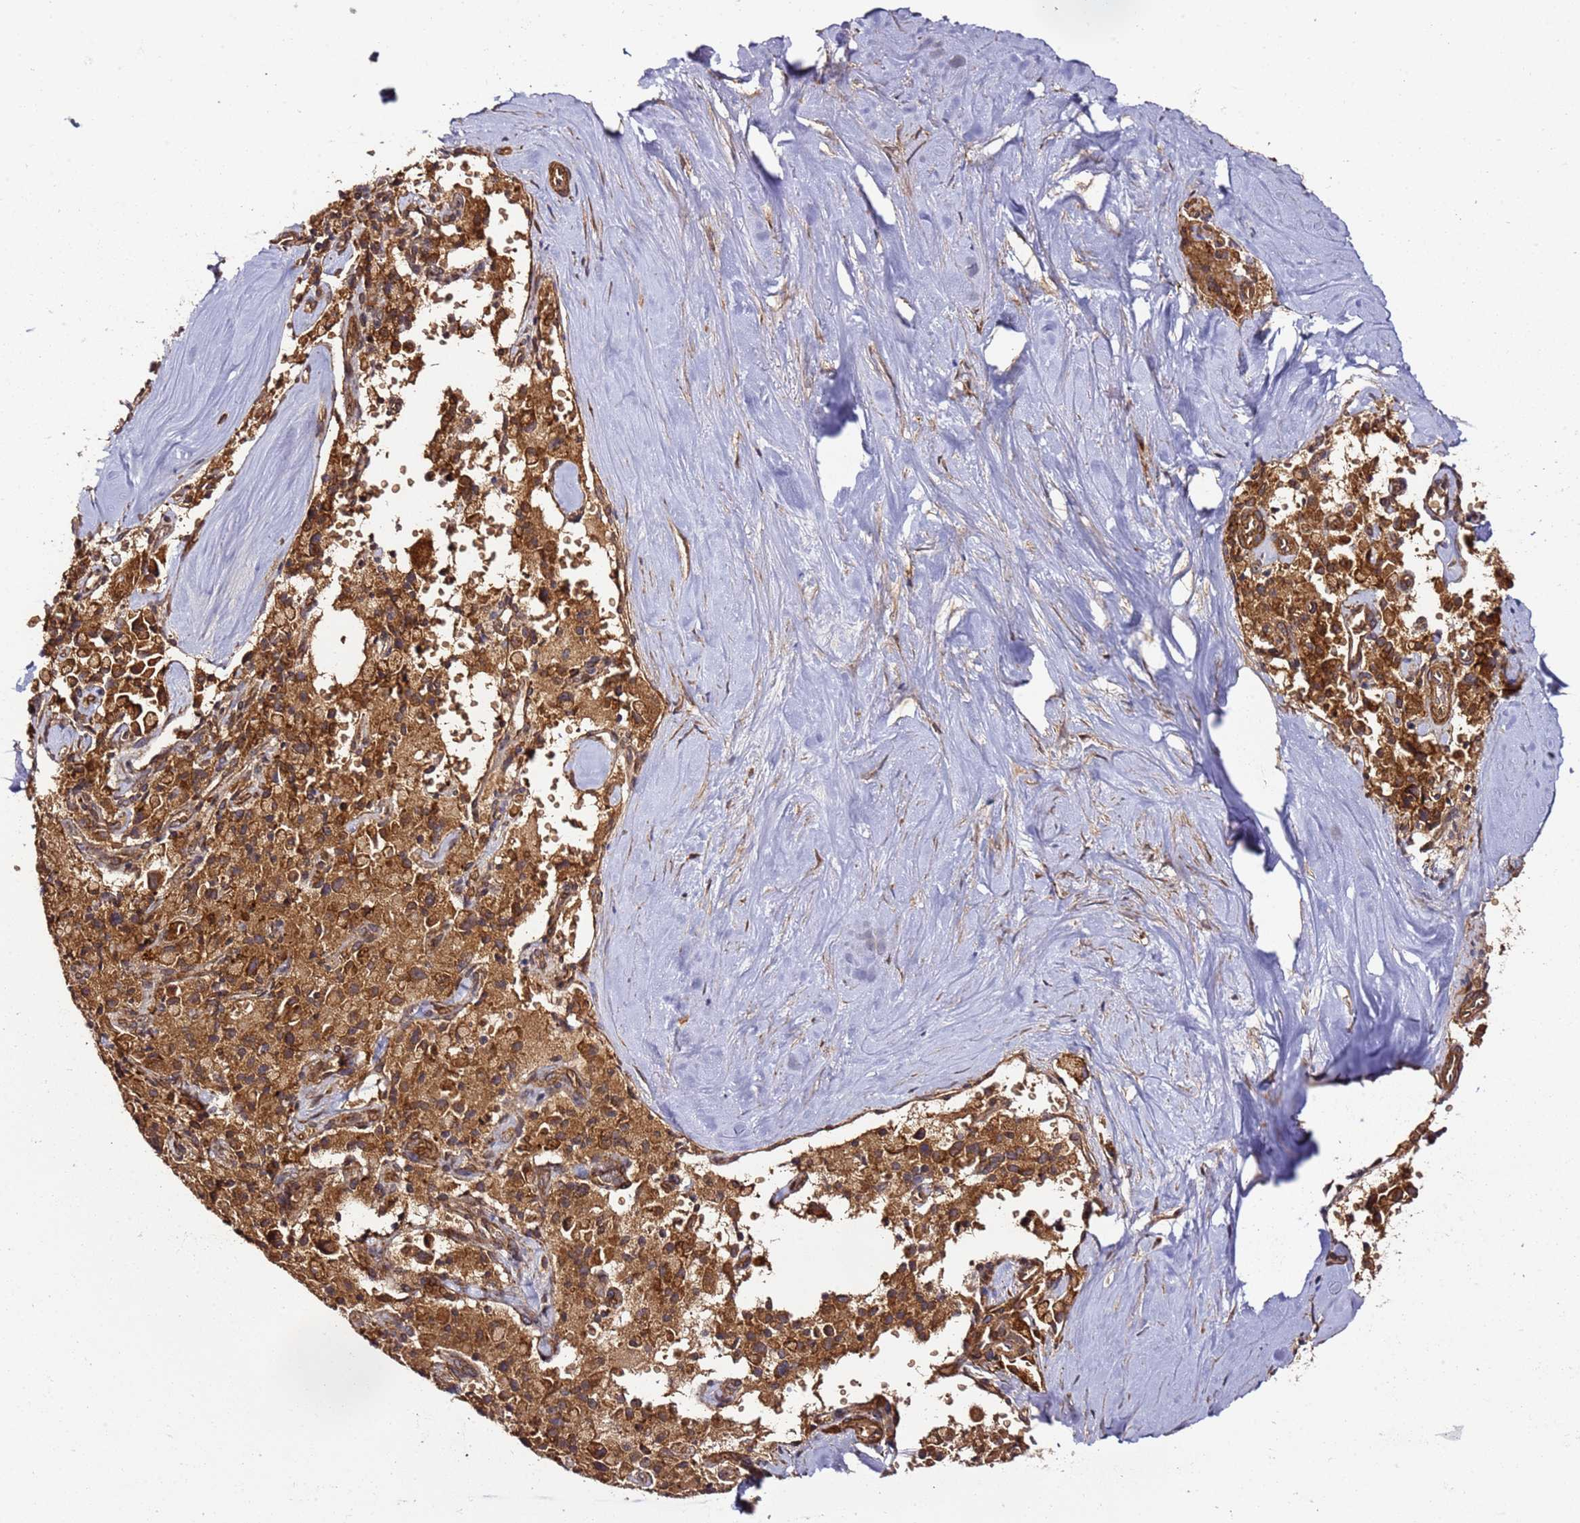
{"staining": {"intensity": "strong", "quantity": ">75%", "location": "cytoplasmic/membranous"}, "tissue": "pancreatic cancer", "cell_type": "Tumor cells", "image_type": "cancer", "snomed": [{"axis": "morphology", "description": "Adenocarcinoma, NOS"}, {"axis": "topography", "description": "Pancreas"}], "caption": "The immunohistochemical stain labels strong cytoplasmic/membranous expression in tumor cells of adenocarcinoma (pancreatic) tissue. (IHC, brightfield microscopy, high magnification).", "gene": "TM2D2", "patient": {"sex": "male", "age": 65}}